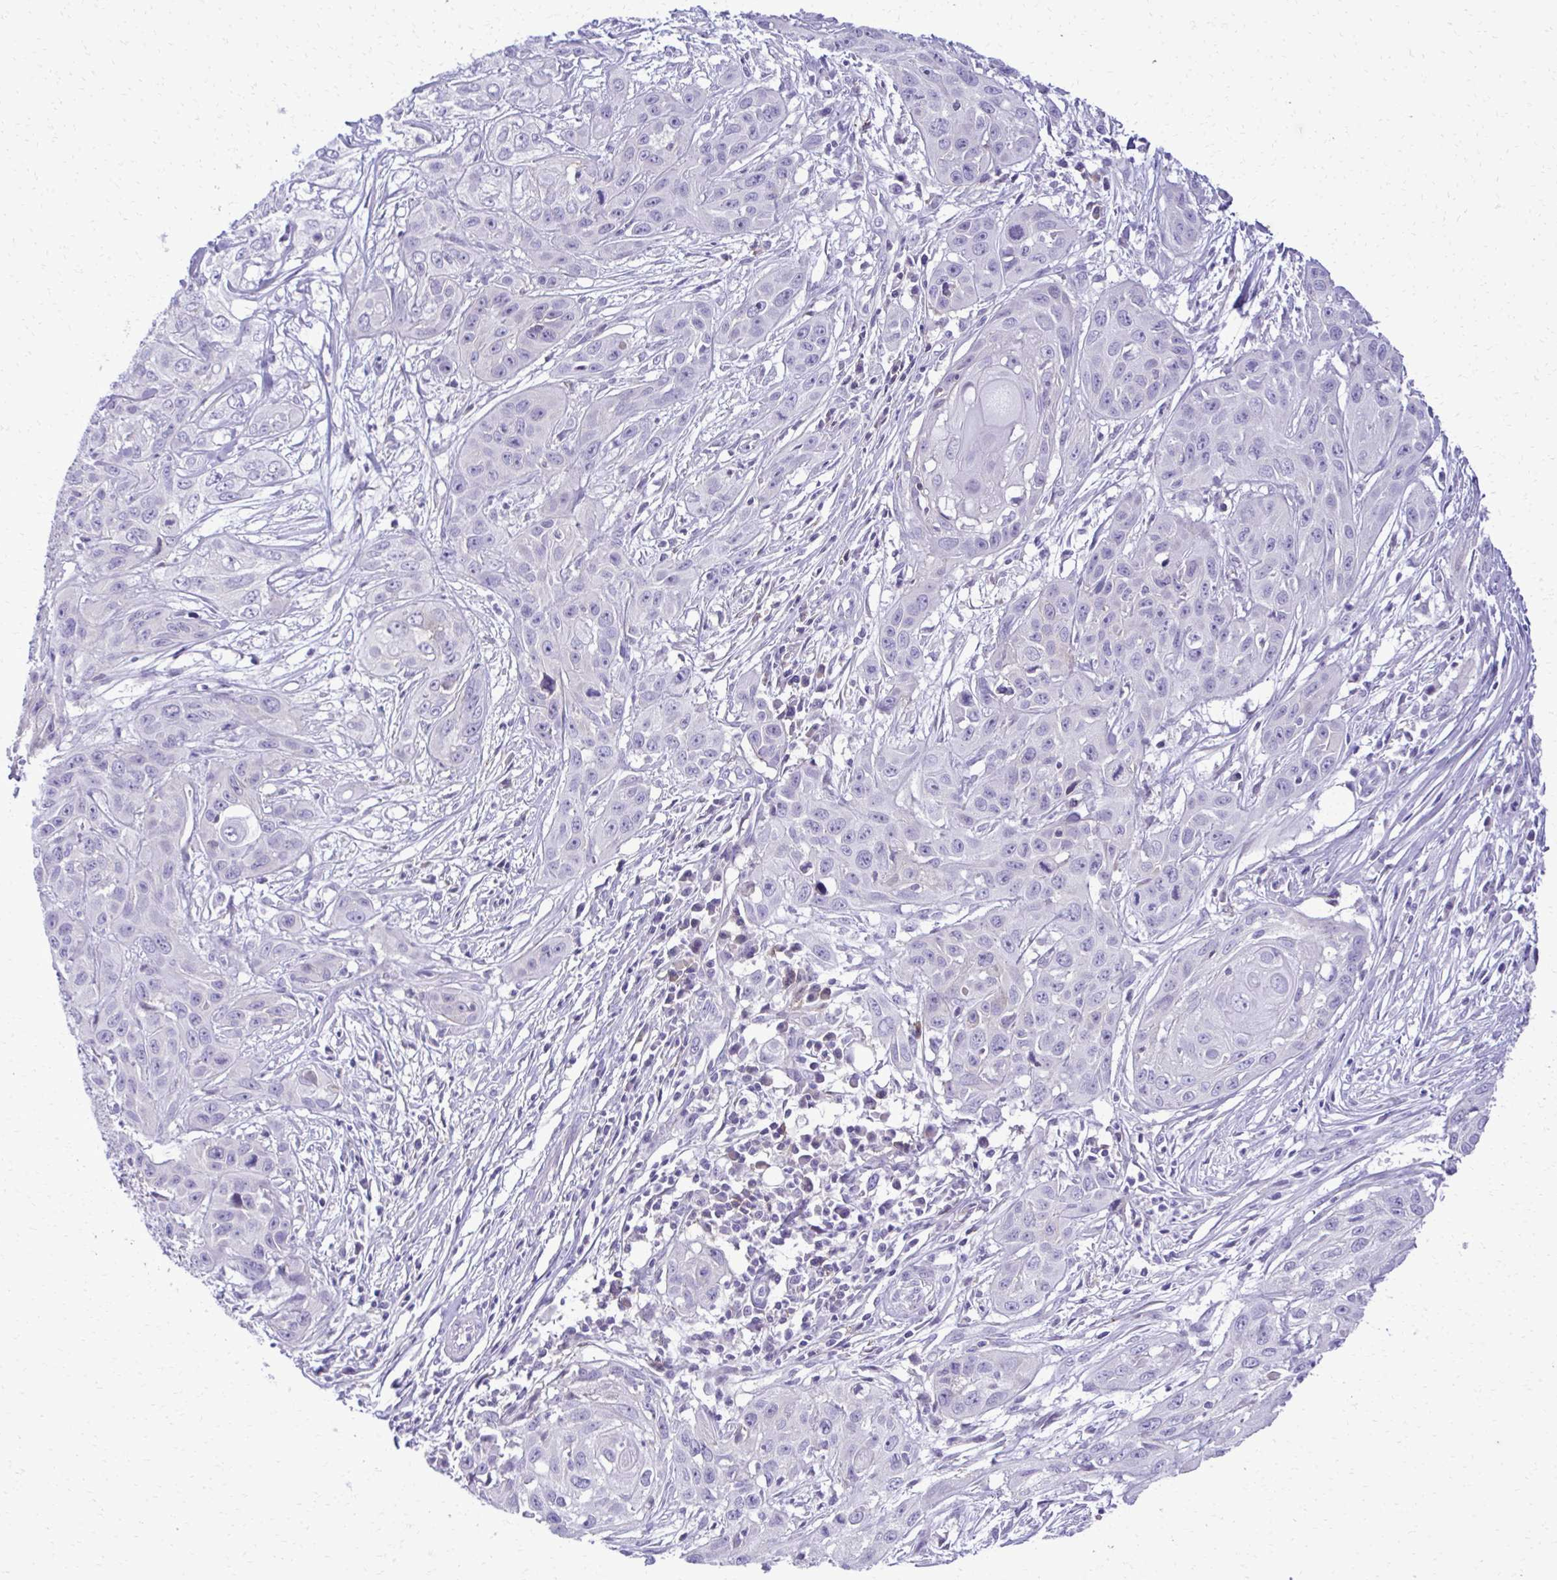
{"staining": {"intensity": "negative", "quantity": "none", "location": "none"}, "tissue": "skin cancer", "cell_type": "Tumor cells", "image_type": "cancer", "snomed": [{"axis": "morphology", "description": "Squamous cell carcinoma, NOS"}, {"axis": "topography", "description": "Skin"}, {"axis": "topography", "description": "Vulva"}], "caption": "There is no significant expression in tumor cells of skin squamous cell carcinoma.", "gene": "PITPNM3", "patient": {"sex": "female", "age": 83}}